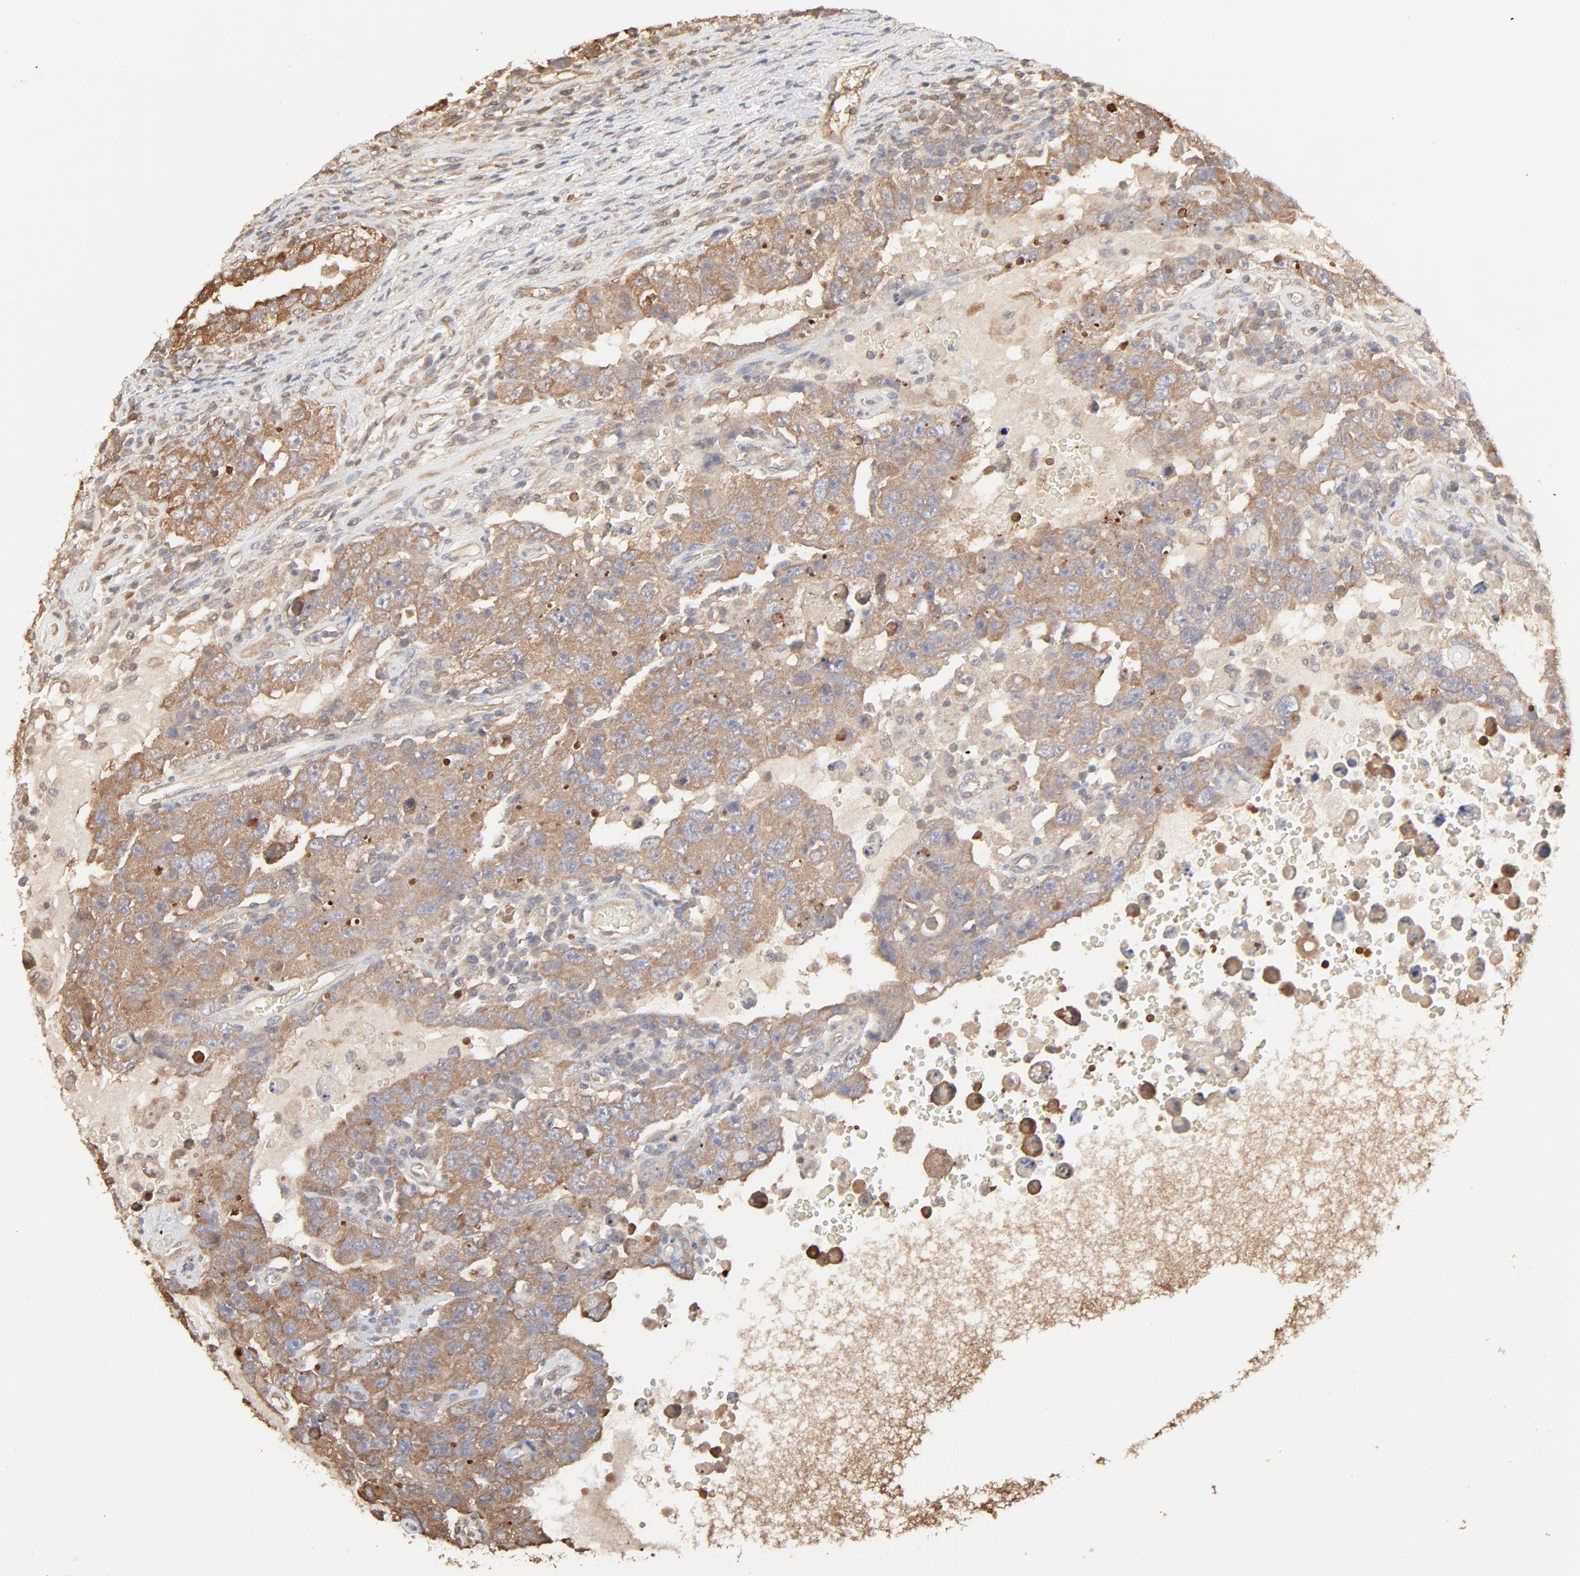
{"staining": {"intensity": "moderate", "quantity": ">75%", "location": "cytoplasmic/membranous"}, "tissue": "testis cancer", "cell_type": "Tumor cells", "image_type": "cancer", "snomed": [{"axis": "morphology", "description": "Carcinoma, Embryonal, NOS"}, {"axis": "topography", "description": "Testis"}], "caption": "Moderate cytoplasmic/membranous protein positivity is present in approximately >75% of tumor cells in embryonal carcinoma (testis).", "gene": "PPP2CA", "patient": {"sex": "male", "age": 26}}